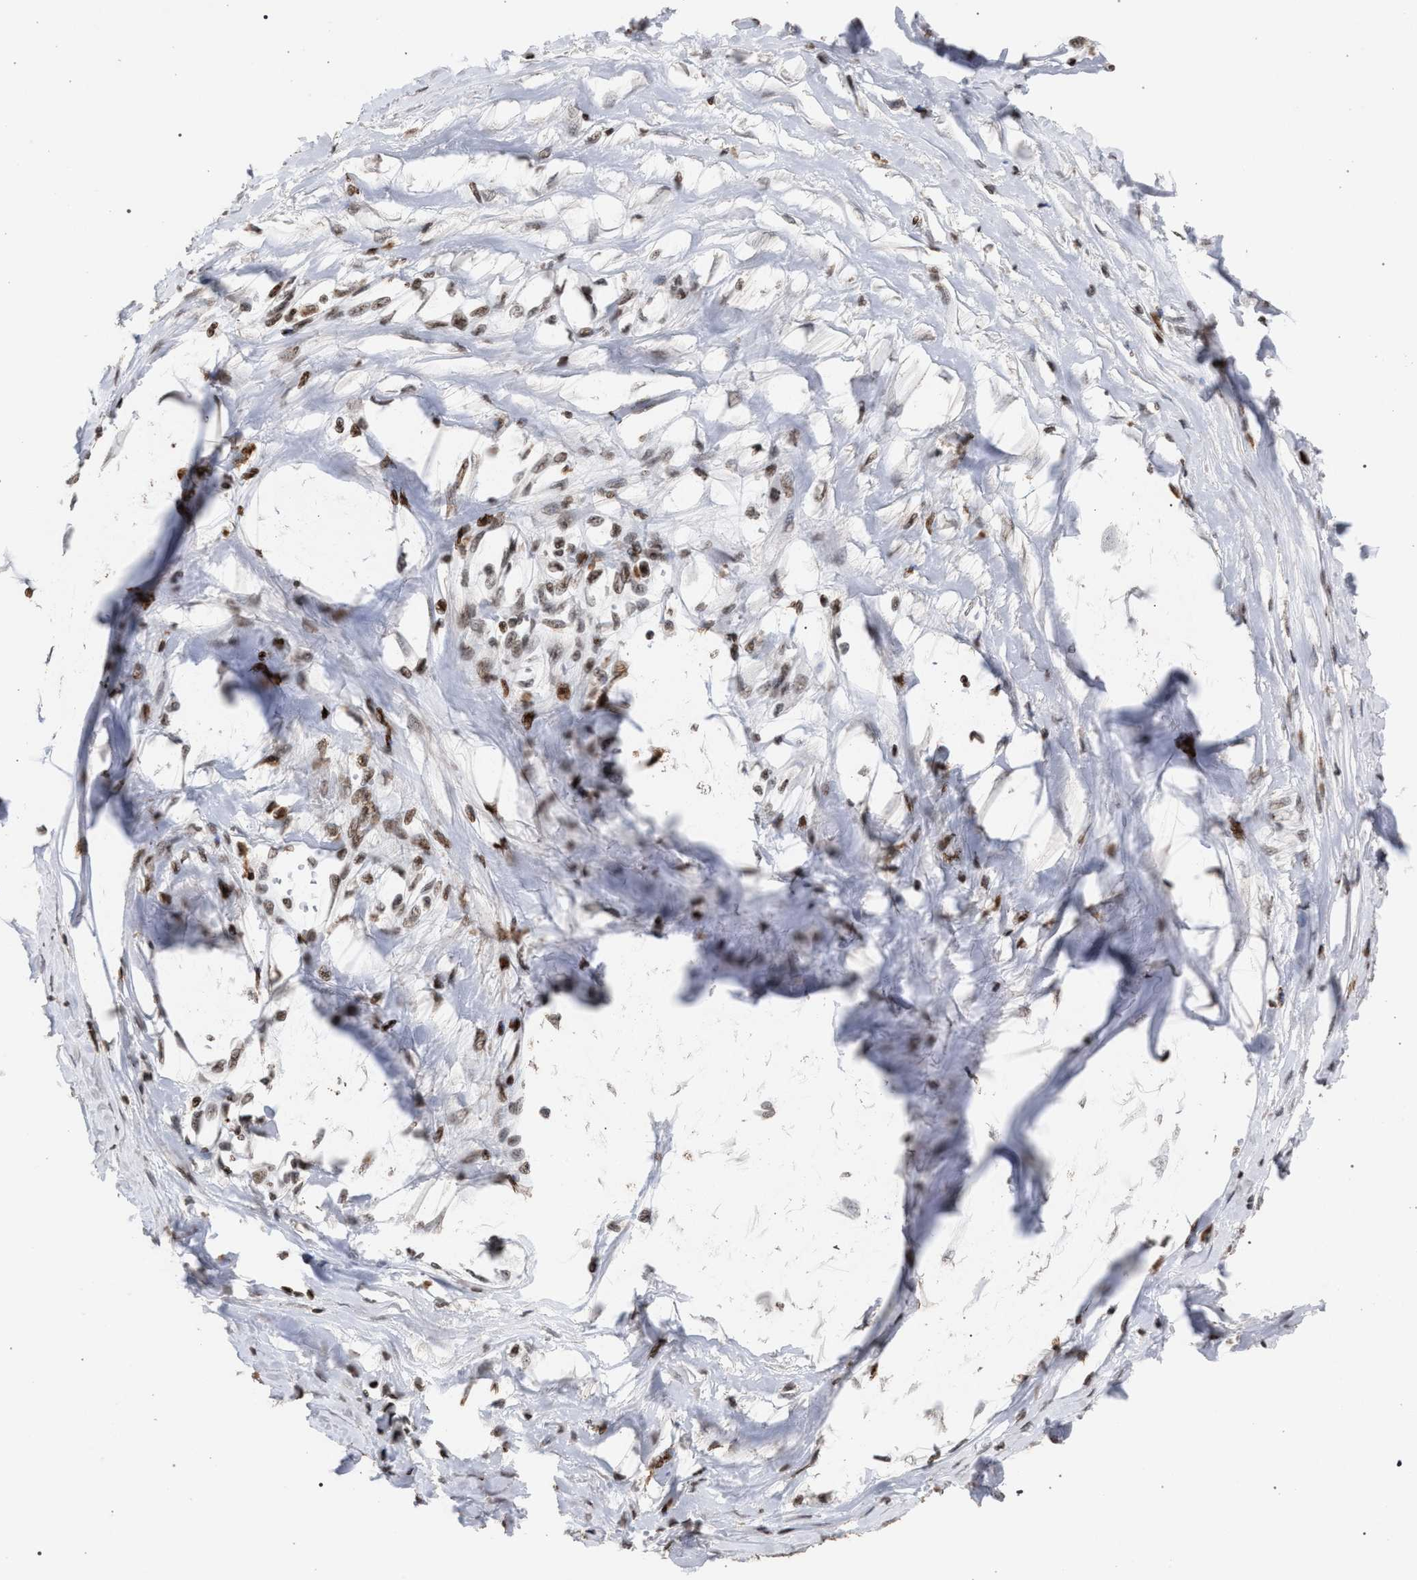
{"staining": {"intensity": "moderate", "quantity": ">75%", "location": "nuclear"}, "tissue": "melanoma", "cell_type": "Tumor cells", "image_type": "cancer", "snomed": [{"axis": "morphology", "description": "Malignant melanoma, Metastatic site"}, {"axis": "topography", "description": "Lymph node"}], "caption": "Protein staining of malignant melanoma (metastatic site) tissue shows moderate nuclear positivity in about >75% of tumor cells. Immunohistochemistry stains the protein in brown and the nuclei are stained blue.", "gene": "FOXD3", "patient": {"sex": "male", "age": 59}}